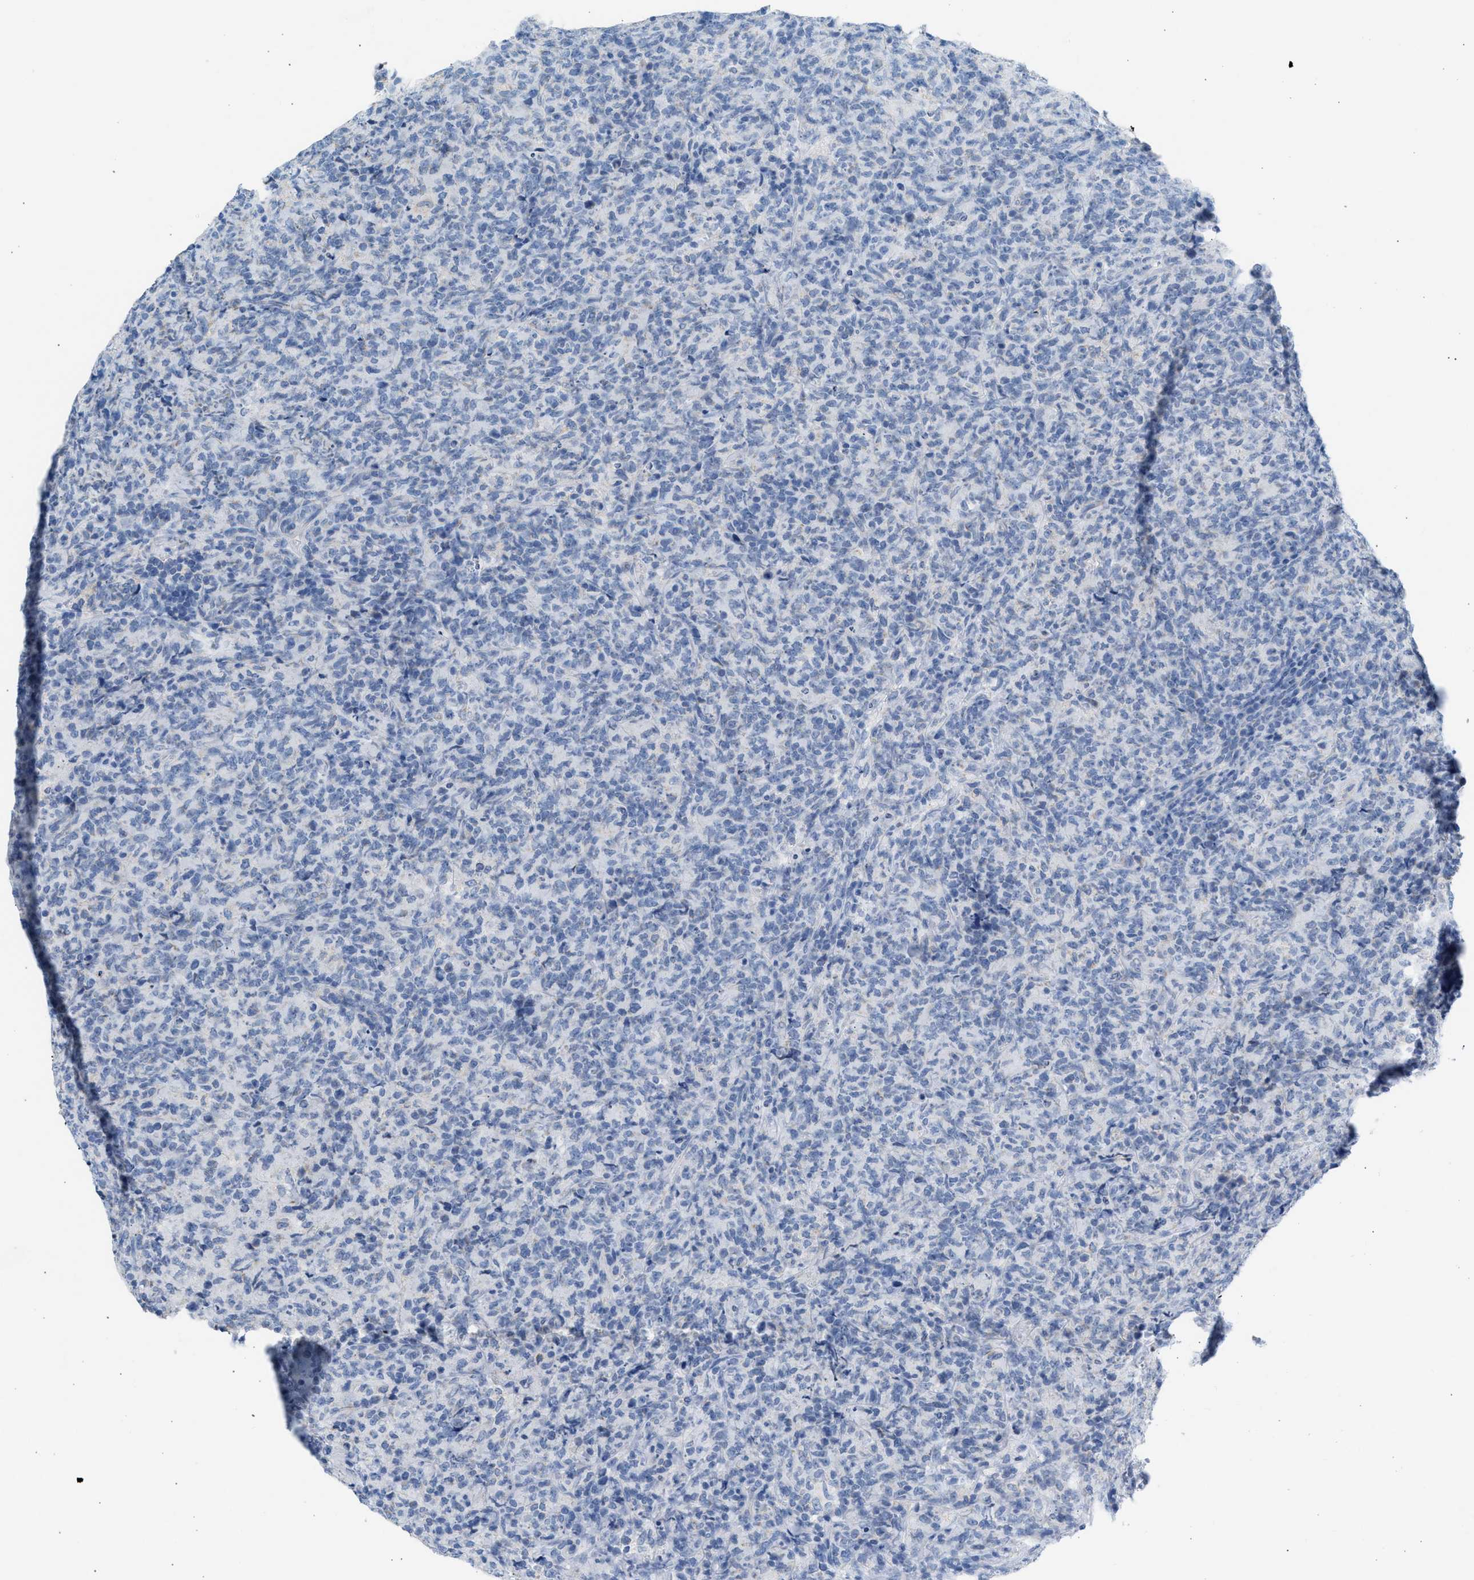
{"staining": {"intensity": "negative", "quantity": "none", "location": "none"}, "tissue": "lymphoma", "cell_type": "Tumor cells", "image_type": "cancer", "snomed": [{"axis": "morphology", "description": "Malignant lymphoma, non-Hodgkin's type, High grade"}, {"axis": "topography", "description": "Tonsil"}], "caption": "Immunohistochemical staining of high-grade malignant lymphoma, non-Hodgkin's type displays no significant positivity in tumor cells.", "gene": "NDUFS8", "patient": {"sex": "female", "age": 36}}